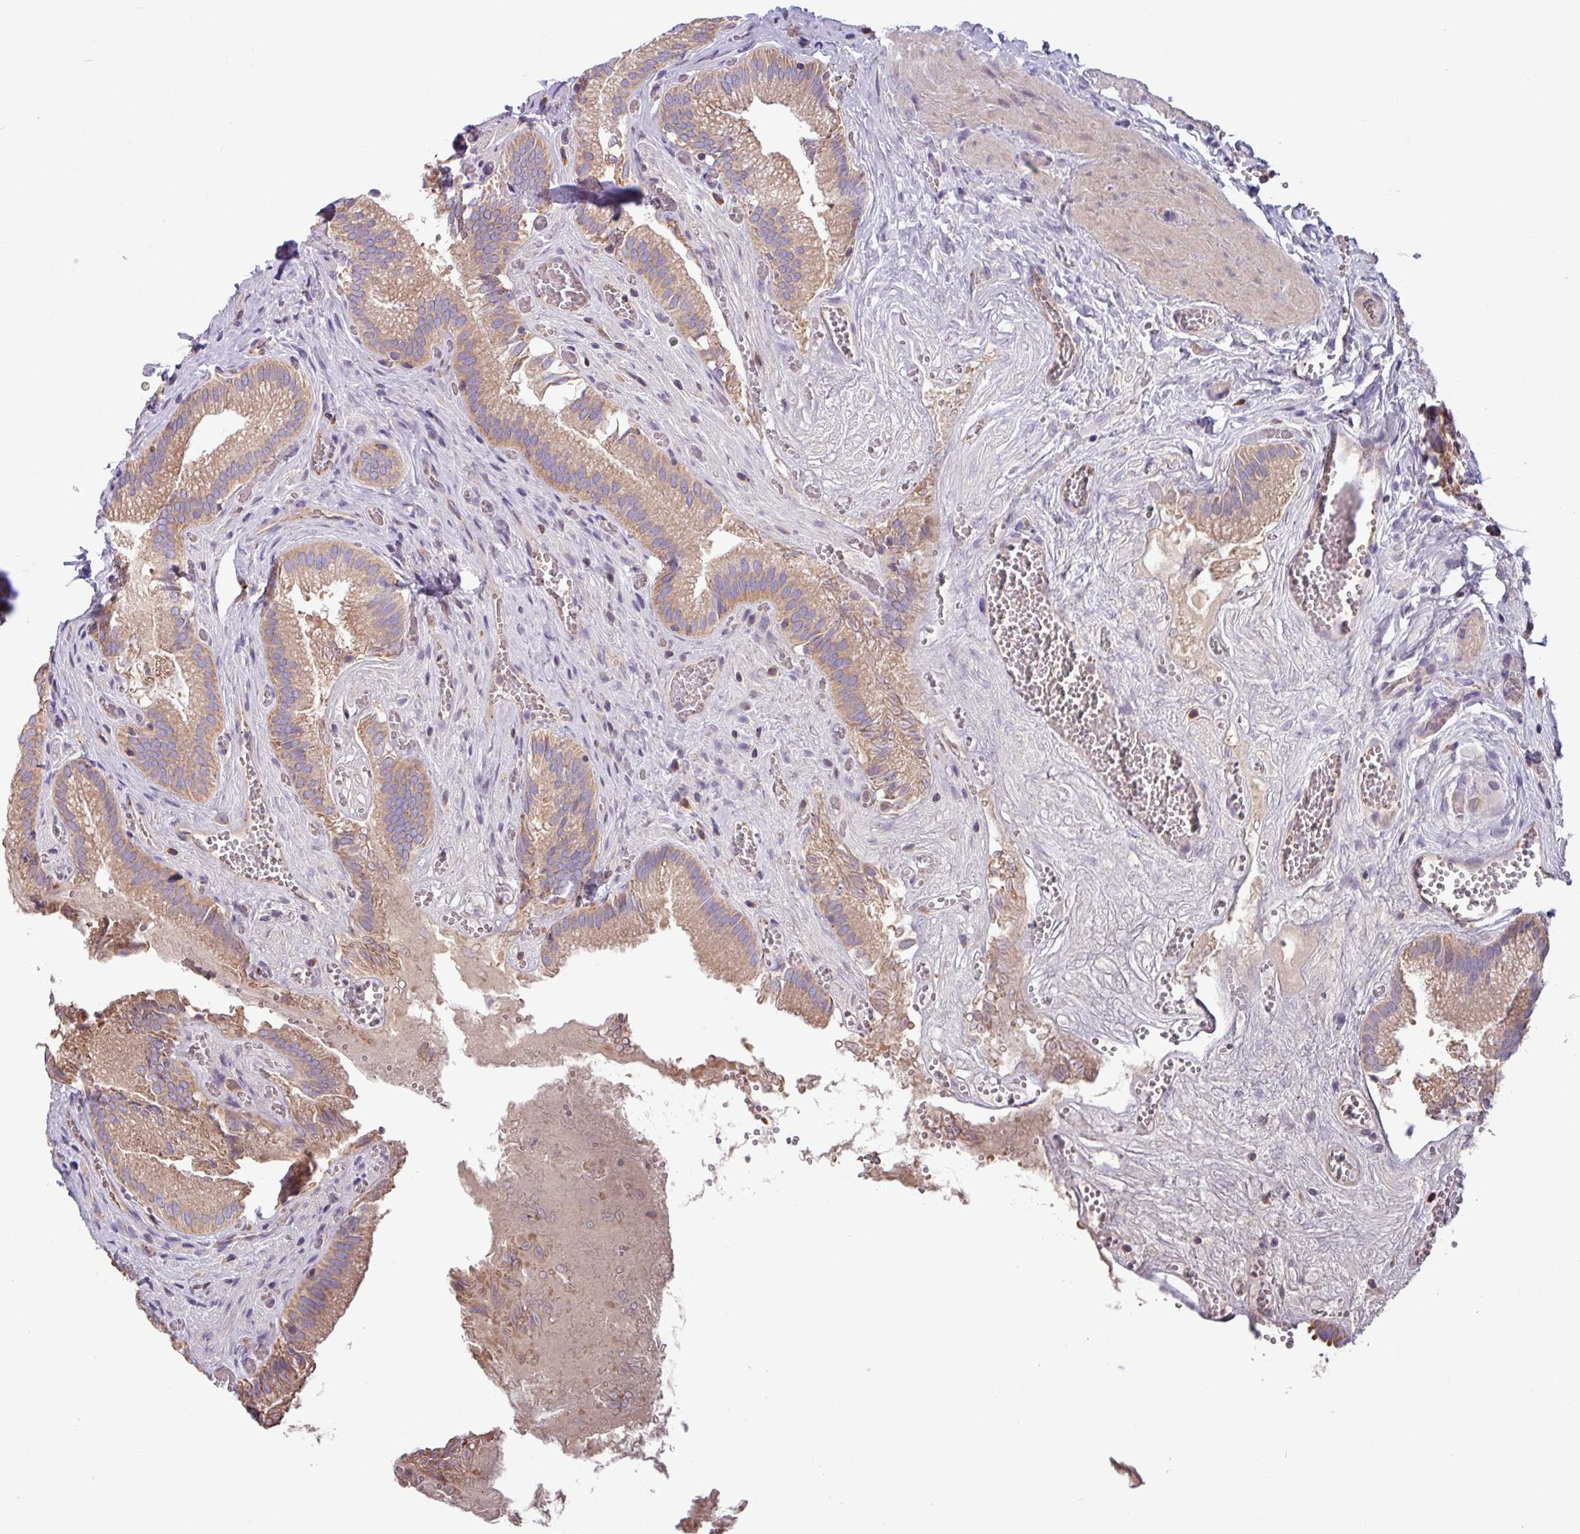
{"staining": {"intensity": "weak", "quantity": ">75%", "location": "cytoplasmic/membranous"}, "tissue": "gallbladder", "cell_type": "Glandular cells", "image_type": "normal", "snomed": [{"axis": "morphology", "description": "Normal tissue, NOS"}, {"axis": "topography", "description": "Gallbladder"}, {"axis": "topography", "description": "Peripheral nerve tissue"}], "caption": "DAB (3,3'-diaminobenzidine) immunohistochemical staining of benign gallbladder reveals weak cytoplasmic/membranous protein expression in about >75% of glandular cells.", "gene": "PPM1J", "patient": {"sex": "male", "age": 17}}